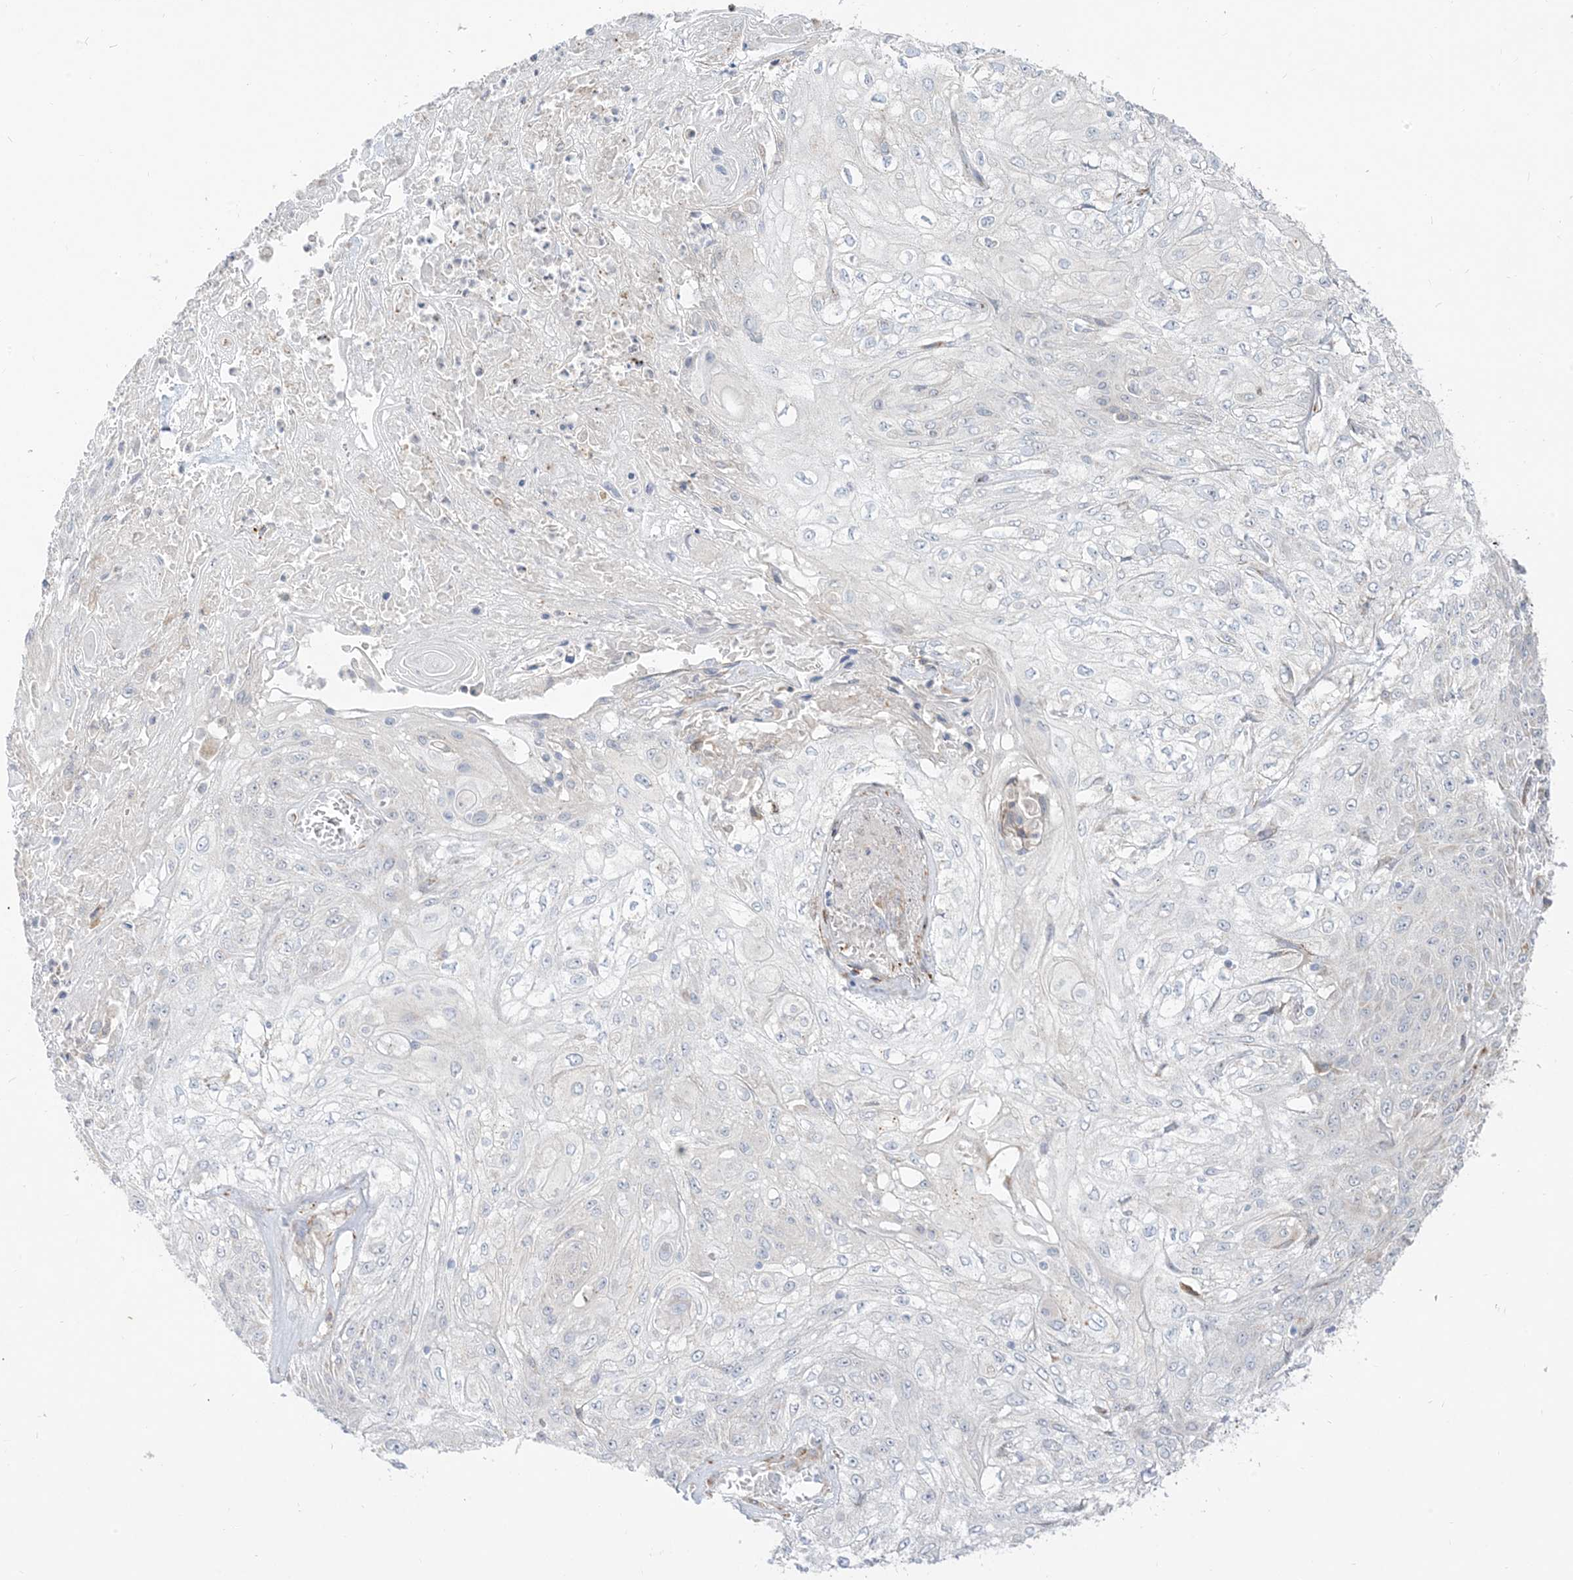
{"staining": {"intensity": "negative", "quantity": "none", "location": "none"}, "tissue": "skin cancer", "cell_type": "Tumor cells", "image_type": "cancer", "snomed": [{"axis": "morphology", "description": "Squamous cell carcinoma, NOS"}, {"axis": "morphology", "description": "Squamous cell carcinoma, metastatic, NOS"}, {"axis": "topography", "description": "Skin"}, {"axis": "topography", "description": "Lymph node"}], "caption": "This is an immunohistochemistry photomicrograph of skin squamous cell carcinoma. There is no positivity in tumor cells.", "gene": "LOXL3", "patient": {"sex": "male", "age": 75}}